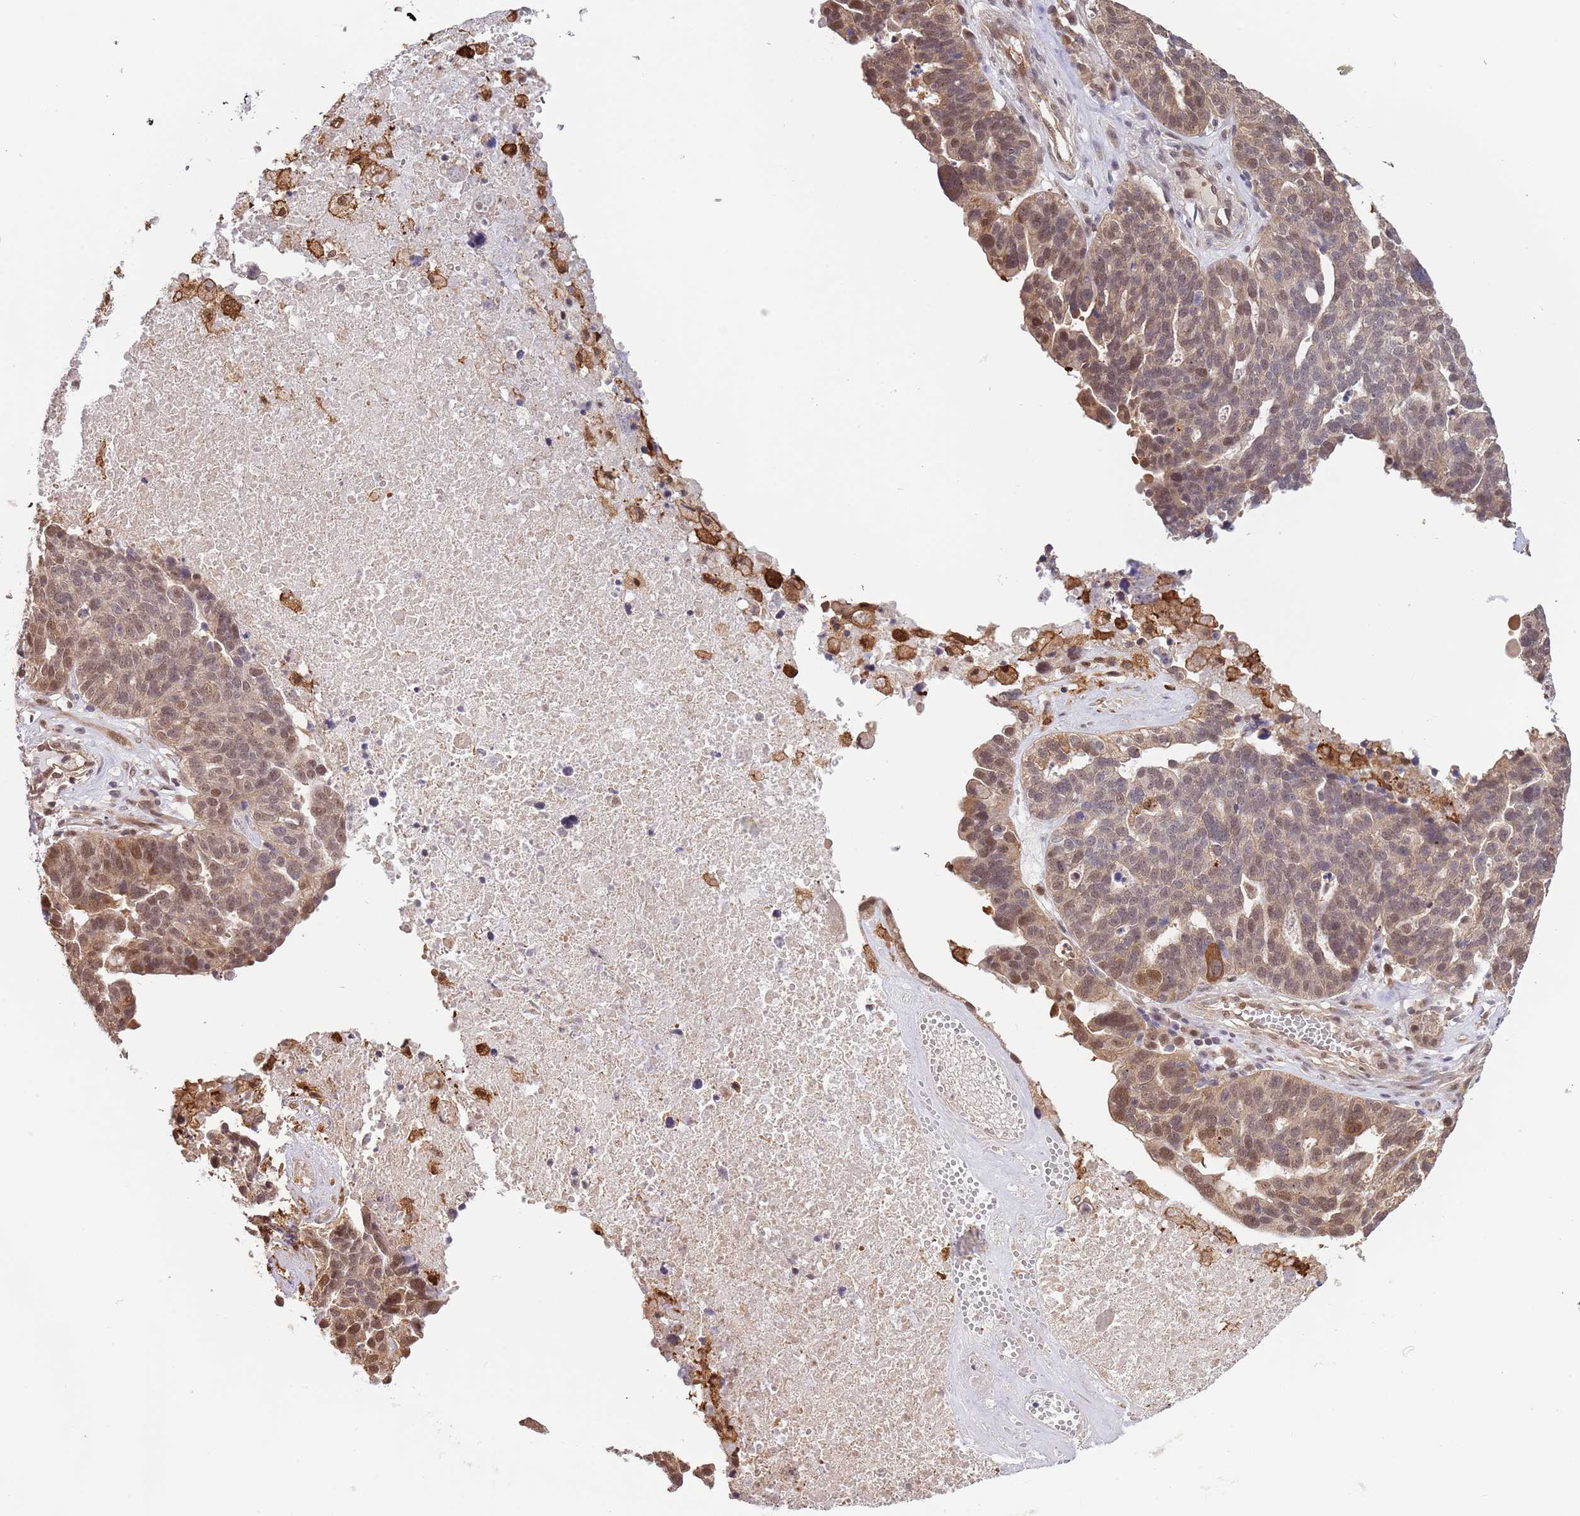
{"staining": {"intensity": "moderate", "quantity": "<25%", "location": "nuclear"}, "tissue": "ovarian cancer", "cell_type": "Tumor cells", "image_type": "cancer", "snomed": [{"axis": "morphology", "description": "Cystadenocarcinoma, serous, NOS"}, {"axis": "topography", "description": "Ovary"}], "caption": "Ovarian serous cystadenocarcinoma was stained to show a protein in brown. There is low levels of moderate nuclear positivity in approximately <25% of tumor cells.", "gene": "PLSCR5", "patient": {"sex": "female", "age": 59}}